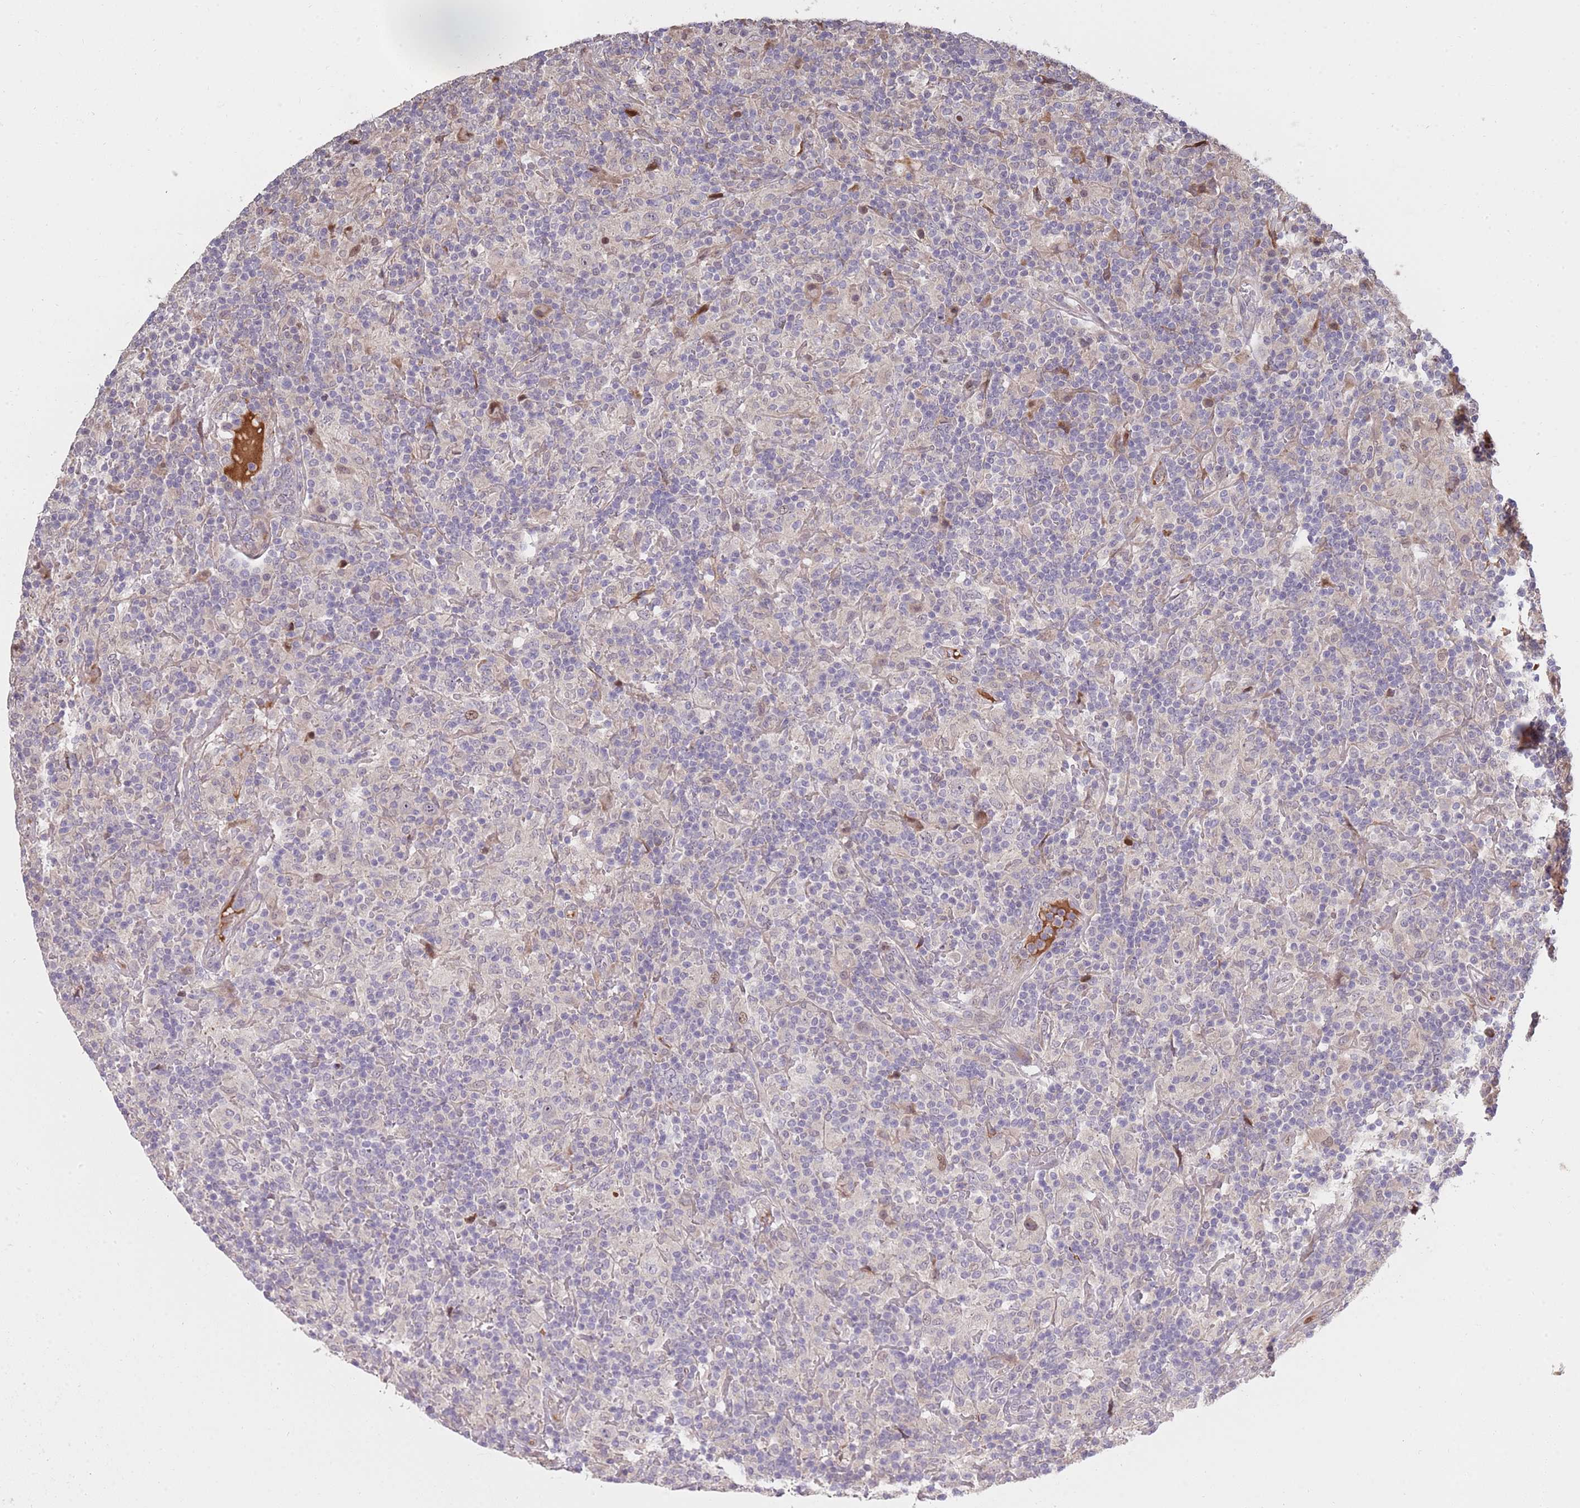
{"staining": {"intensity": "moderate", "quantity": "<25%", "location": "nuclear"}, "tissue": "lymphoma", "cell_type": "Tumor cells", "image_type": "cancer", "snomed": [{"axis": "morphology", "description": "Hodgkin's disease, NOS"}, {"axis": "topography", "description": "Lymph node"}], "caption": "This micrograph reveals Hodgkin's disease stained with IHC to label a protein in brown. The nuclear of tumor cells show moderate positivity for the protein. Nuclei are counter-stained blue.", "gene": "SYNDIG1L", "patient": {"sex": "male", "age": 70}}